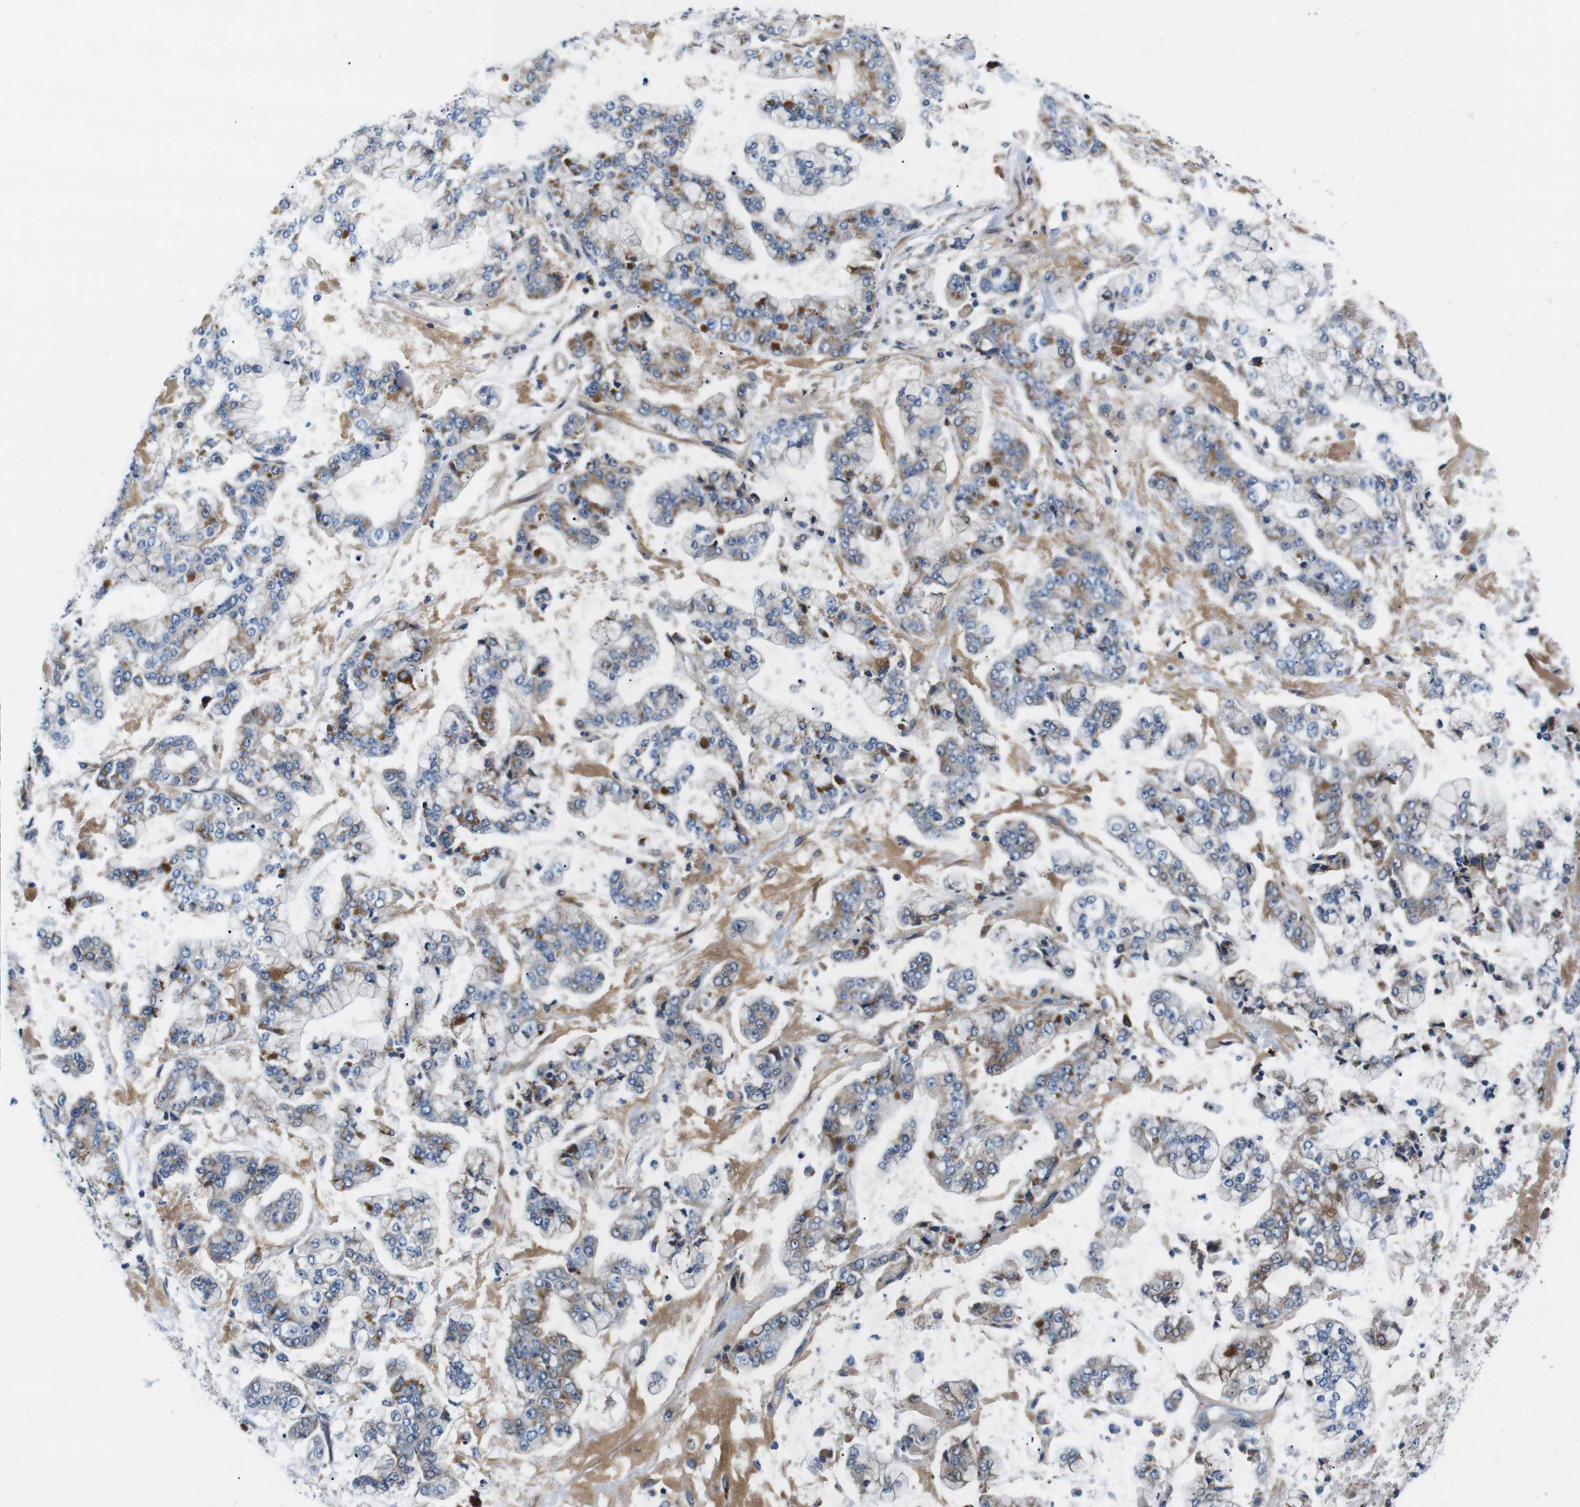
{"staining": {"intensity": "moderate", "quantity": "<25%", "location": "cytoplasmic/membranous"}, "tissue": "stomach cancer", "cell_type": "Tumor cells", "image_type": "cancer", "snomed": [{"axis": "morphology", "description": "Adenocarcinoma, NOS"}, {"axis": "topography", "description": "Stomach"}], "caption": "About <25% of tumor cells in stomach adenocarcinoma display moderate cytoplasmic/membranous protein positivity as visualized by brown immunohistochemical staining.", "gene": "JAK1", "patient": {"sex": "male", "age": 76}}